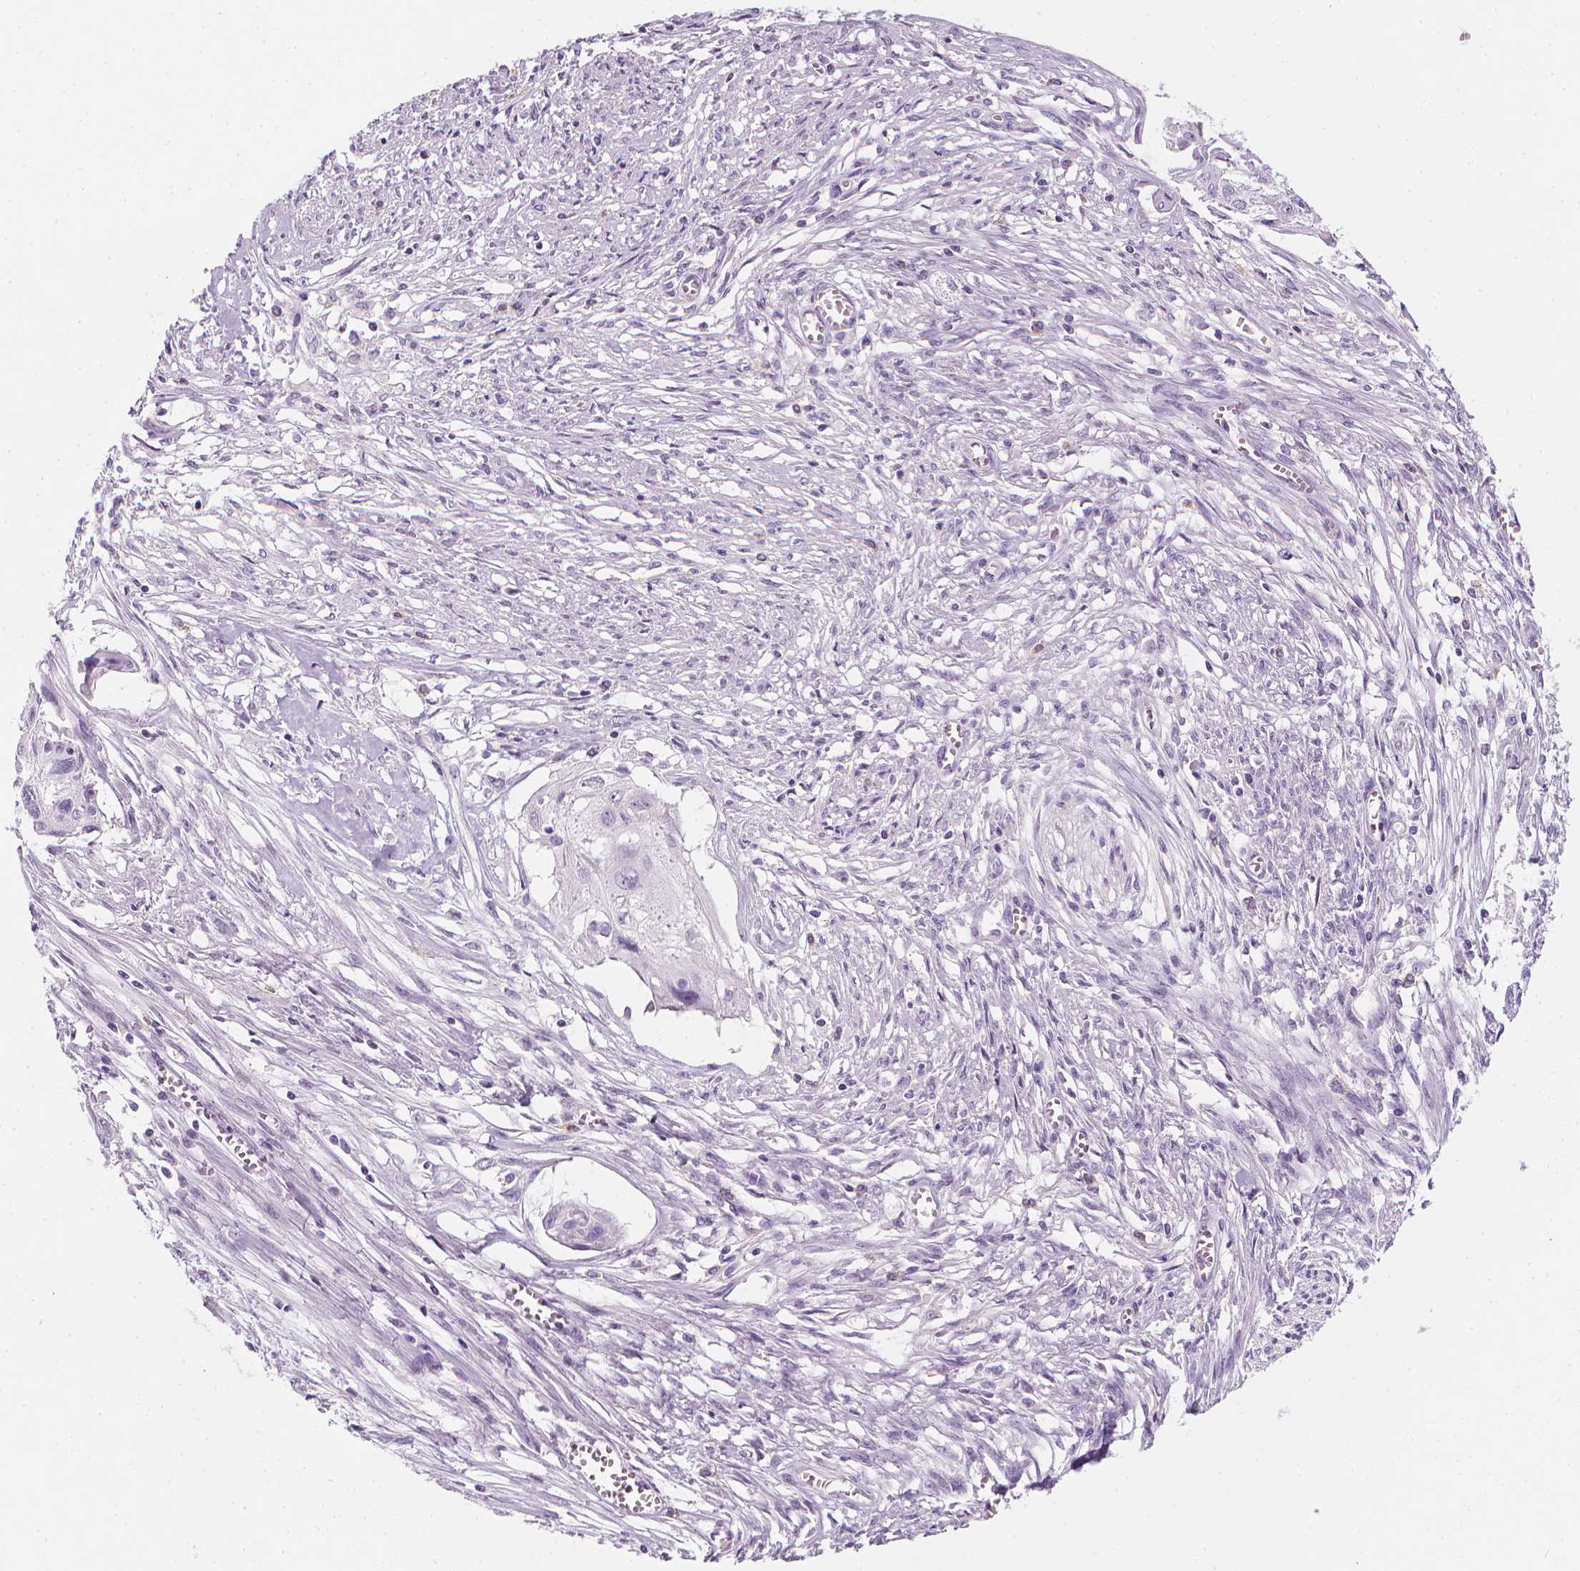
{"staining": {"intensity": "negative", "quantity": "none", "location": "none"}, "tissue": "cervical cancer", "cell_type": "Tumor cells", "image_type": "cancer", "snomed": [{"axis": "morphology", "description": "Squamous cell carcinoma, NOS"}, {"axis": "topography", "description": "Cervix"}], "caption": "Immunohistochemical staining of human cervical squamous cell carcinoma demonstrates no significant staining in tumor cells.", "gene": "DCAF8L1", "patient": {"sex": "female", "age": 49}}